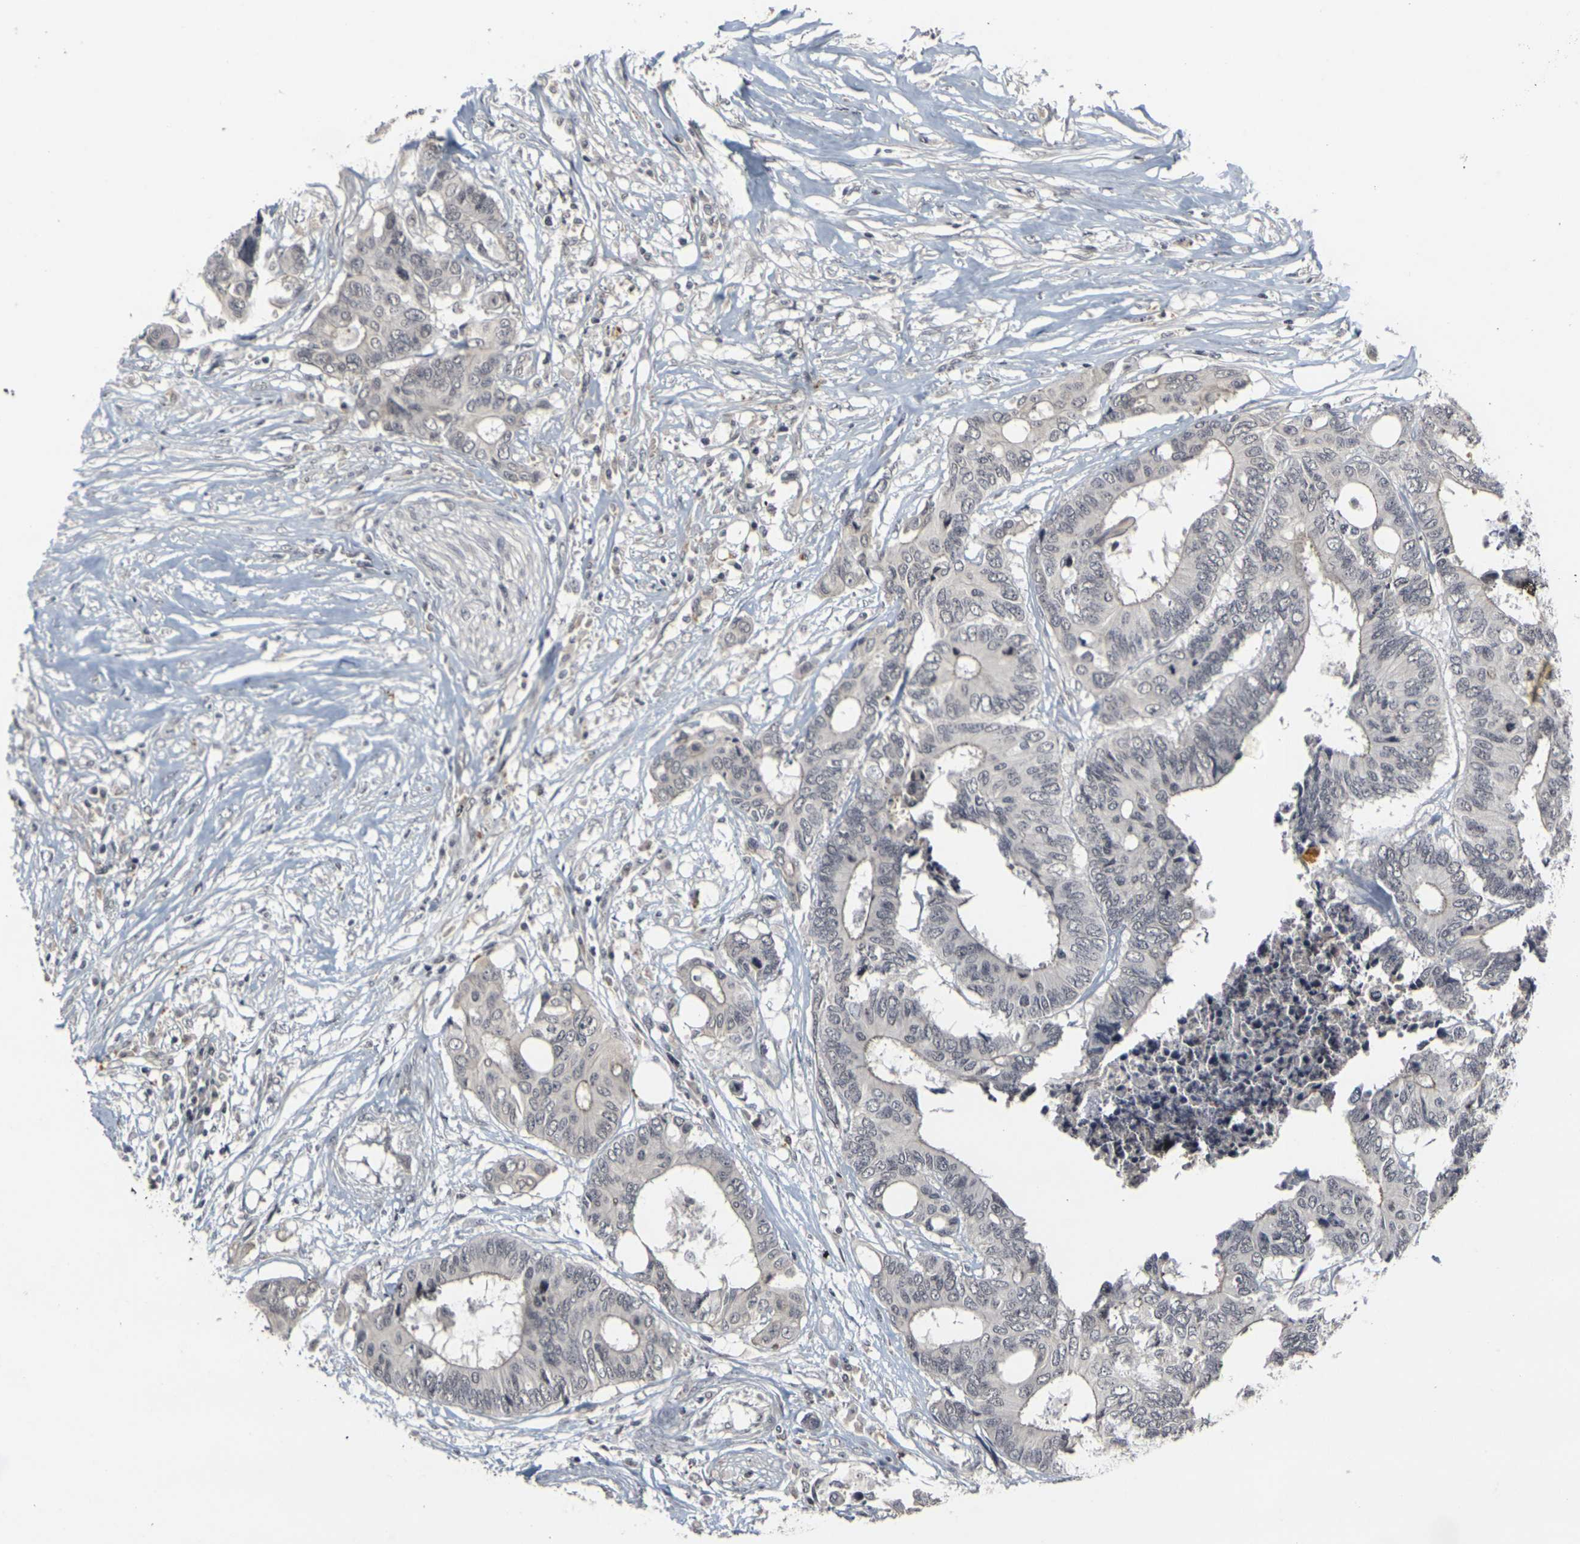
{"staining": {"intensity": "negative", "quantity": "none", "location": "none"}, "tissue": "colorectal cancer", "cell_type": "Tumor cells", "image_type": "cancer", "snomed": [{"axis": "morphology", "description": "Adenocarcinoma, NOS"}, {"axis": "topography", "description": "Rectum"}], "caption": "High magnification brightfield microscopy of colorectal adenocarcinoma stained with DAB (3,3'-diaminobenzidine) (brown) and counterstained with hematoxylin (blue): tumor cells show no significant positivity. The staining was performed using DAB (3,3'-diaminobenzidine) to visualize the protein expression in brown, while the nuclei were stained in blue with hematoxylin (Magnification: 20x).", "gene": "GPR19", "patient": {"sex": "male", "age": 55}}